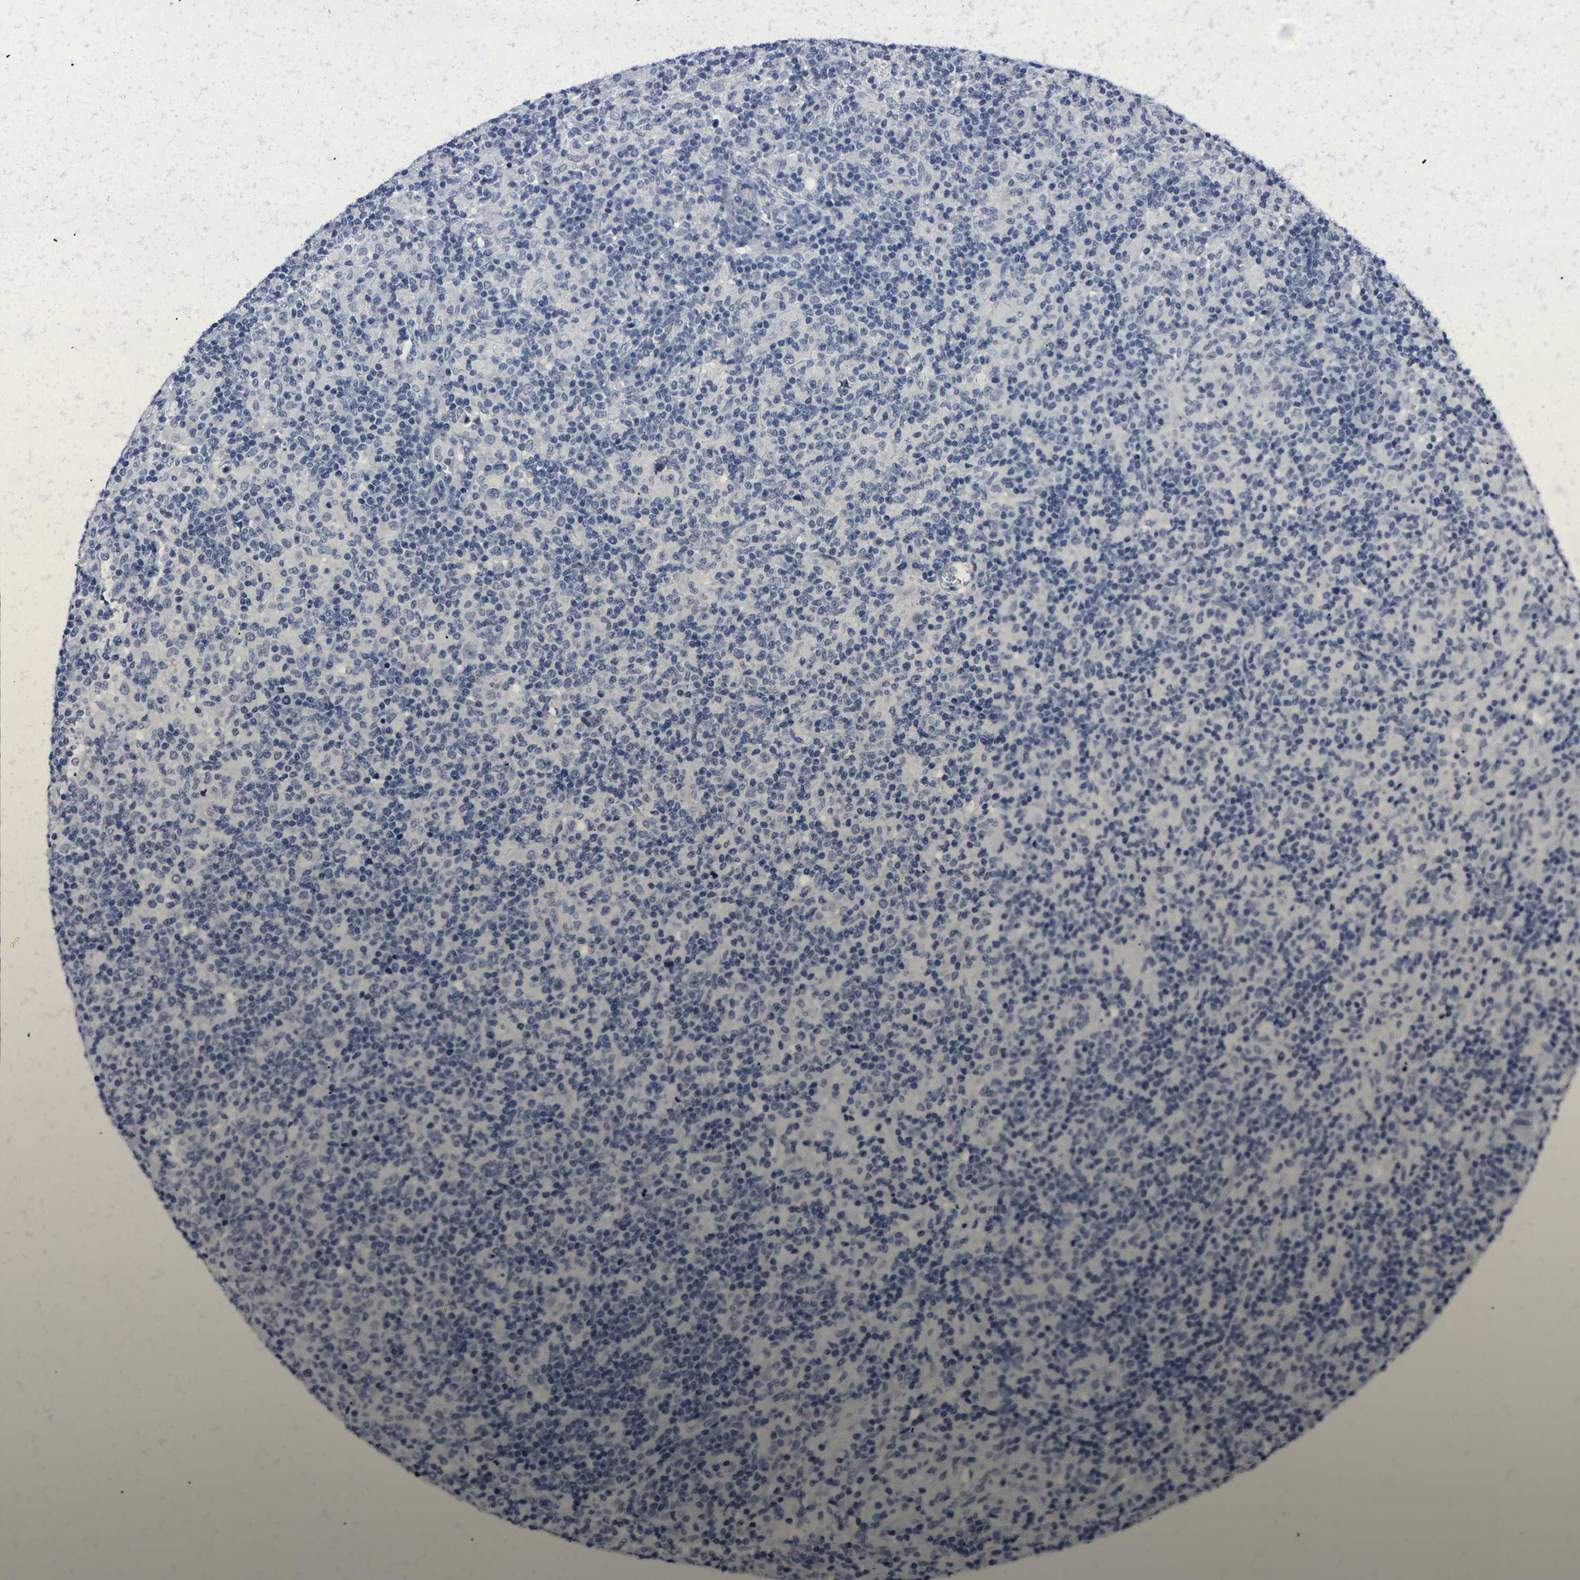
{"staining": {"intensity": "negative", "quantity": "none", "location": "none"}, "tissue": "lymphoma", "cell_type": "Tumor cells", "image_type": "cancer", "snomed": [{"axis": "morphology", "description": "Hodgkin's disease, NOS"}, {"axis": "topography", "description": "Lymph node"}], "caption": "An image of Hodgkin's disease stained for a protein reveals no brown staining in tumor cells. Nuclei are stained in blue.", "gene": "MSANTD4", "patient": {"sex": "male", "age": 70}}